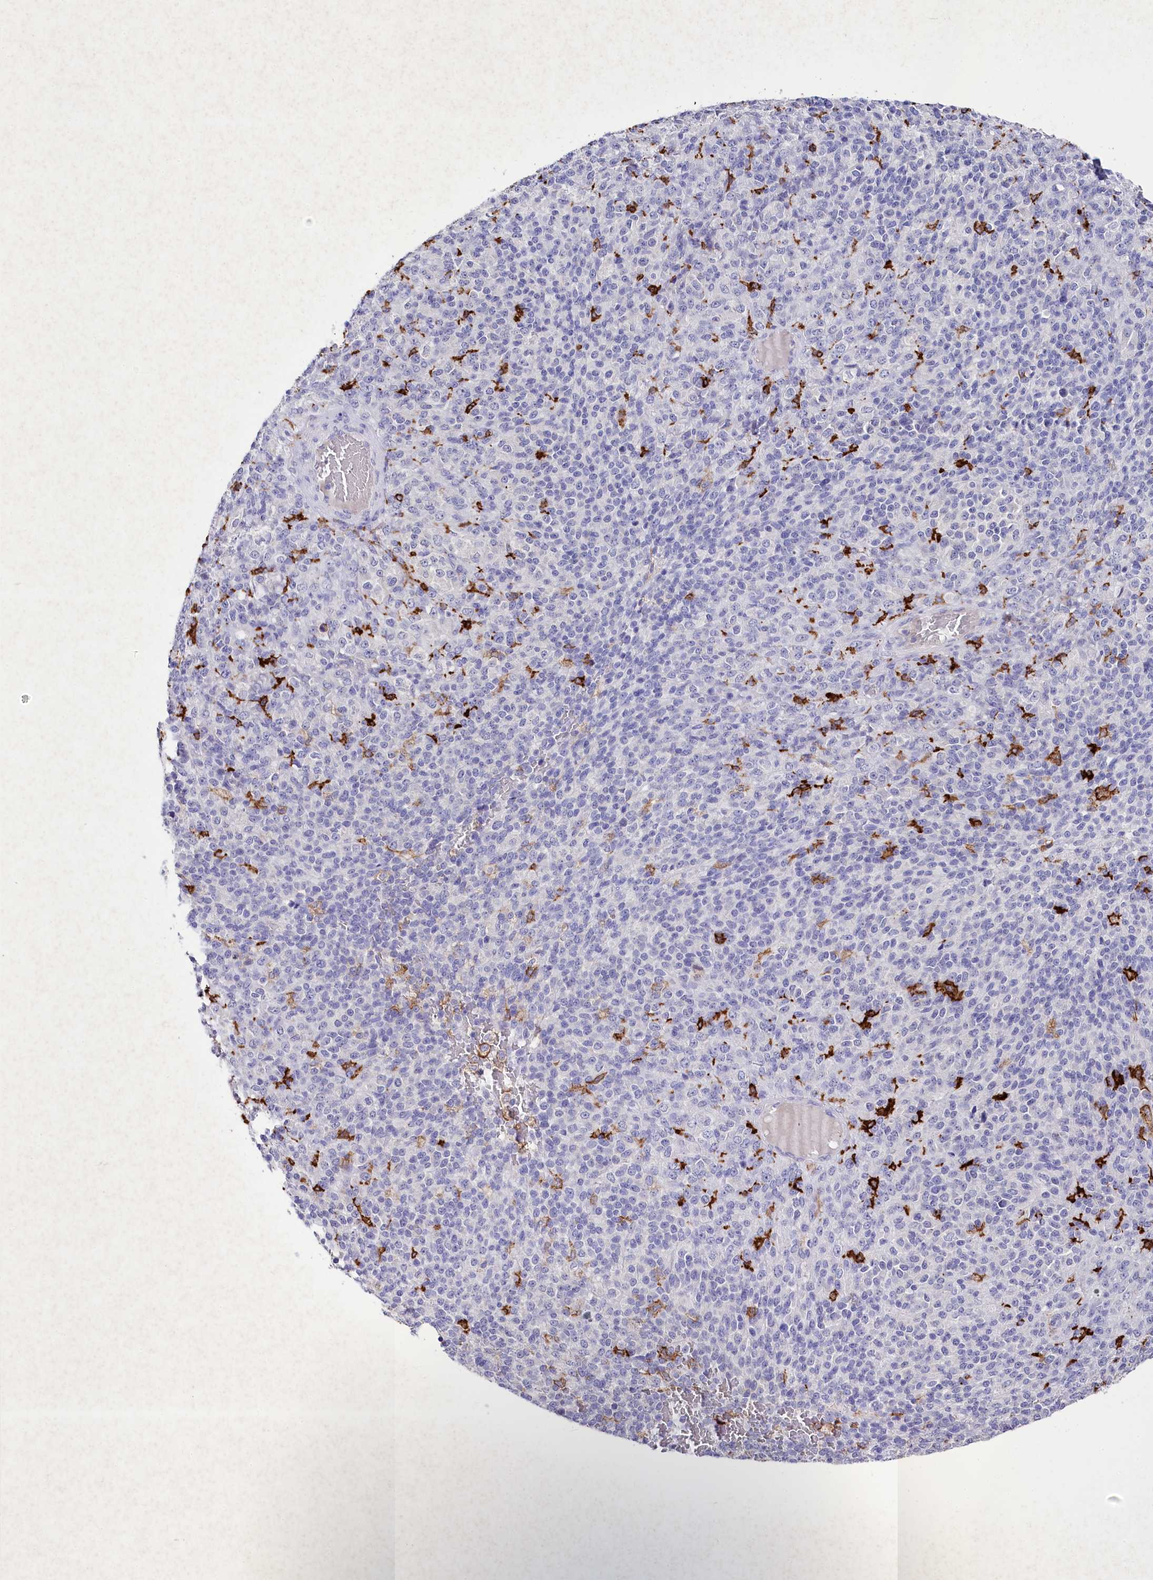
{"staining": {"intensity": "negative", "quantity": "none", "location": "none"}, "tissue": "melanoma", "cell_type": "Tumor cells", "image_type": "cancer", "snomed": [{"axis": "morphology", "description": "Malignant melanoma, Metastatic site"}, {"axis": "topography", "description": "Brain"}], "caption": "DAB immunohistochemical staining of human malignant melanoma (metastatic site) shows no significant staining in tumor cells.", "gene": "CLEC4M", "patient": {"sex": "female", "age": 56}}